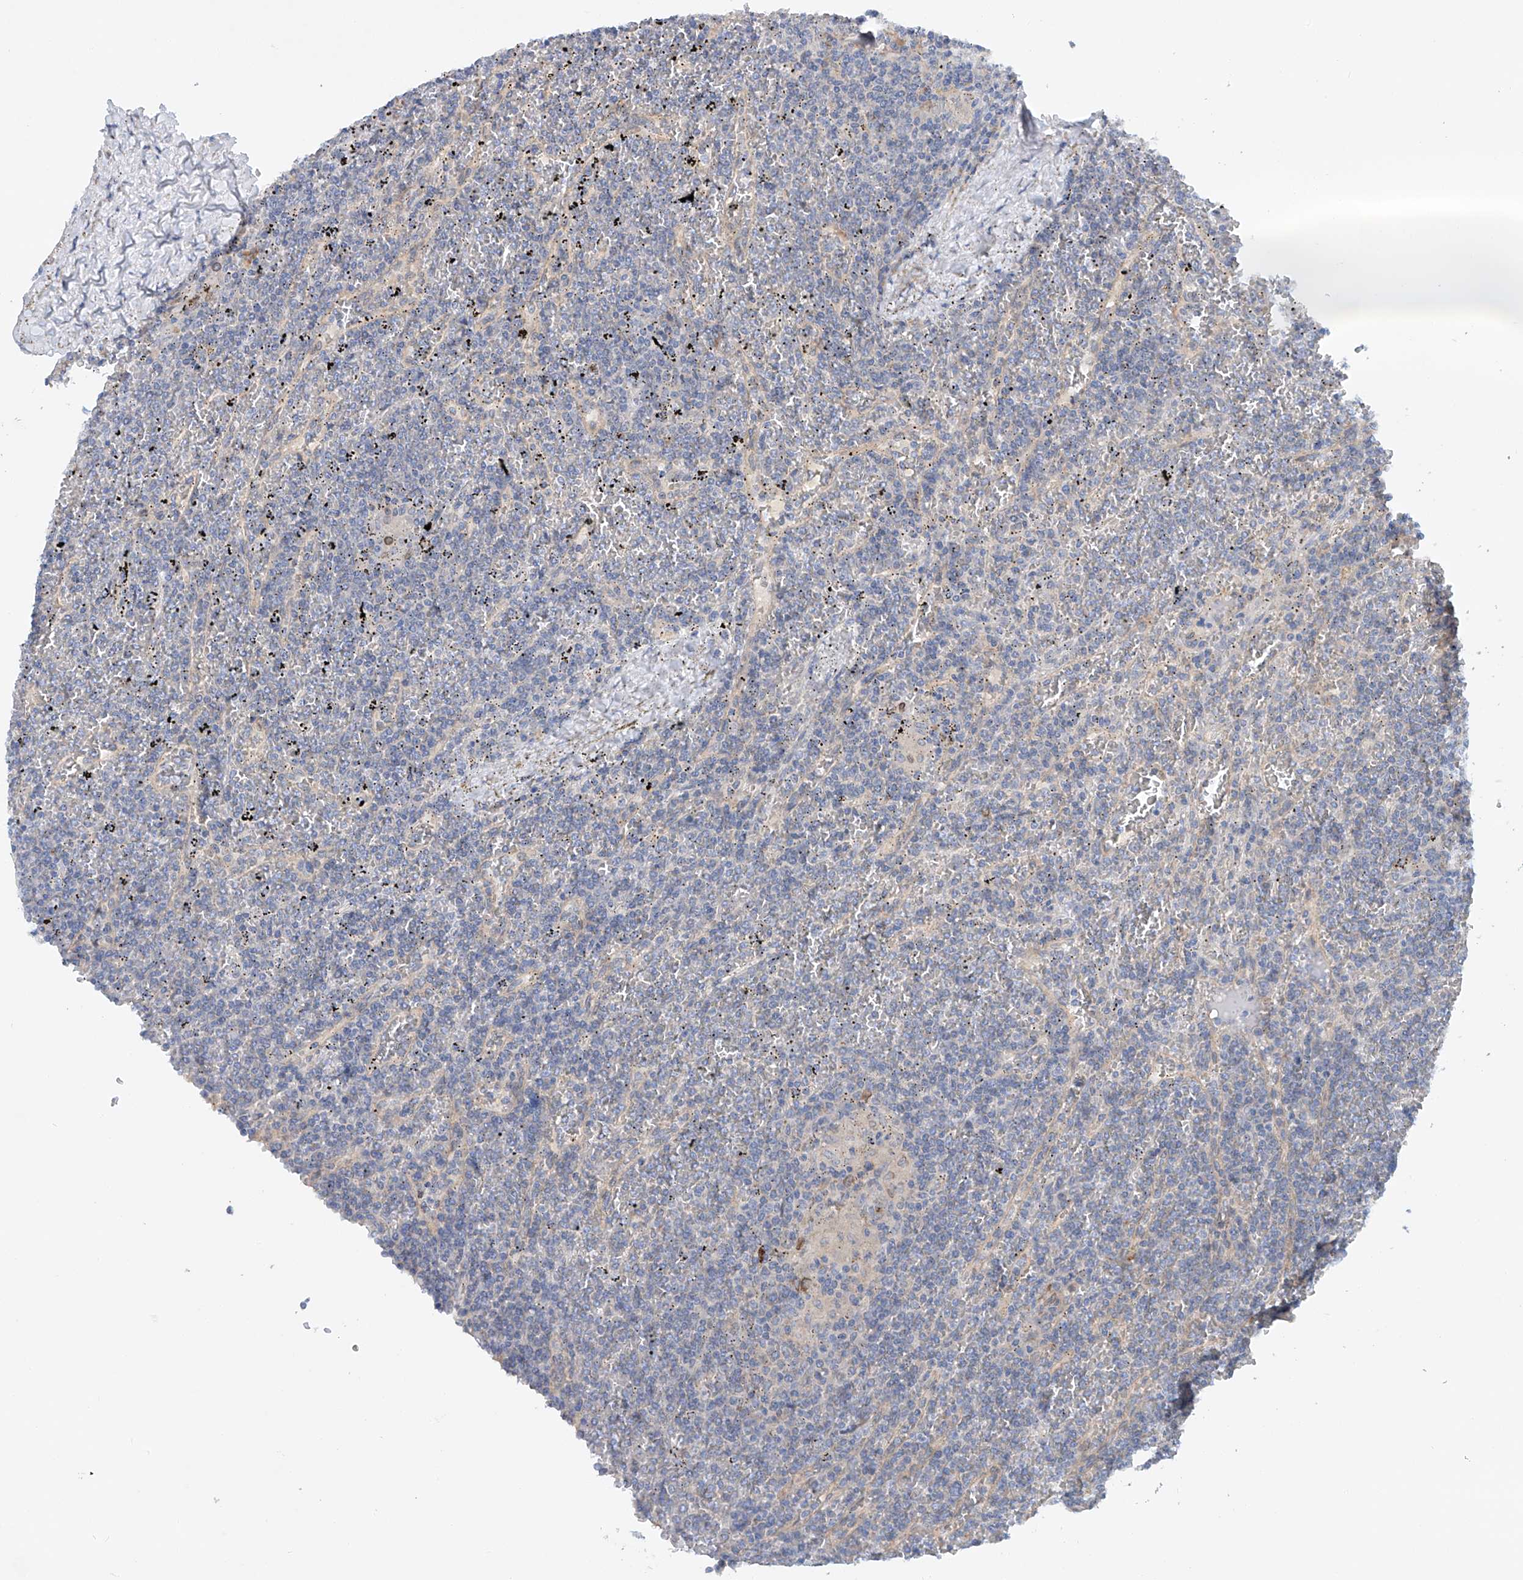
{"staining": {"intensity": "negative", "quantity": "none", "location": "none"}, "tissue": "lymphoma", "cell_type": "Tumor cells", "image_type": "cancer", "snomed": [{"axis": "morphology", "description": "Malignant lymphoma, non-Hodgkin's type, Low grade"}, {"axis": "topography", "description": "Spleen"}], "caption": "Immunohistochemistry histopathology image of human malignant lymphoma, non-Hodgkin's type (low-grade) stained for a protein (brown), which shows no staining in tumor cells.", "gene": "CEP85L", "patient": {"sex": "female", "age": 19}}